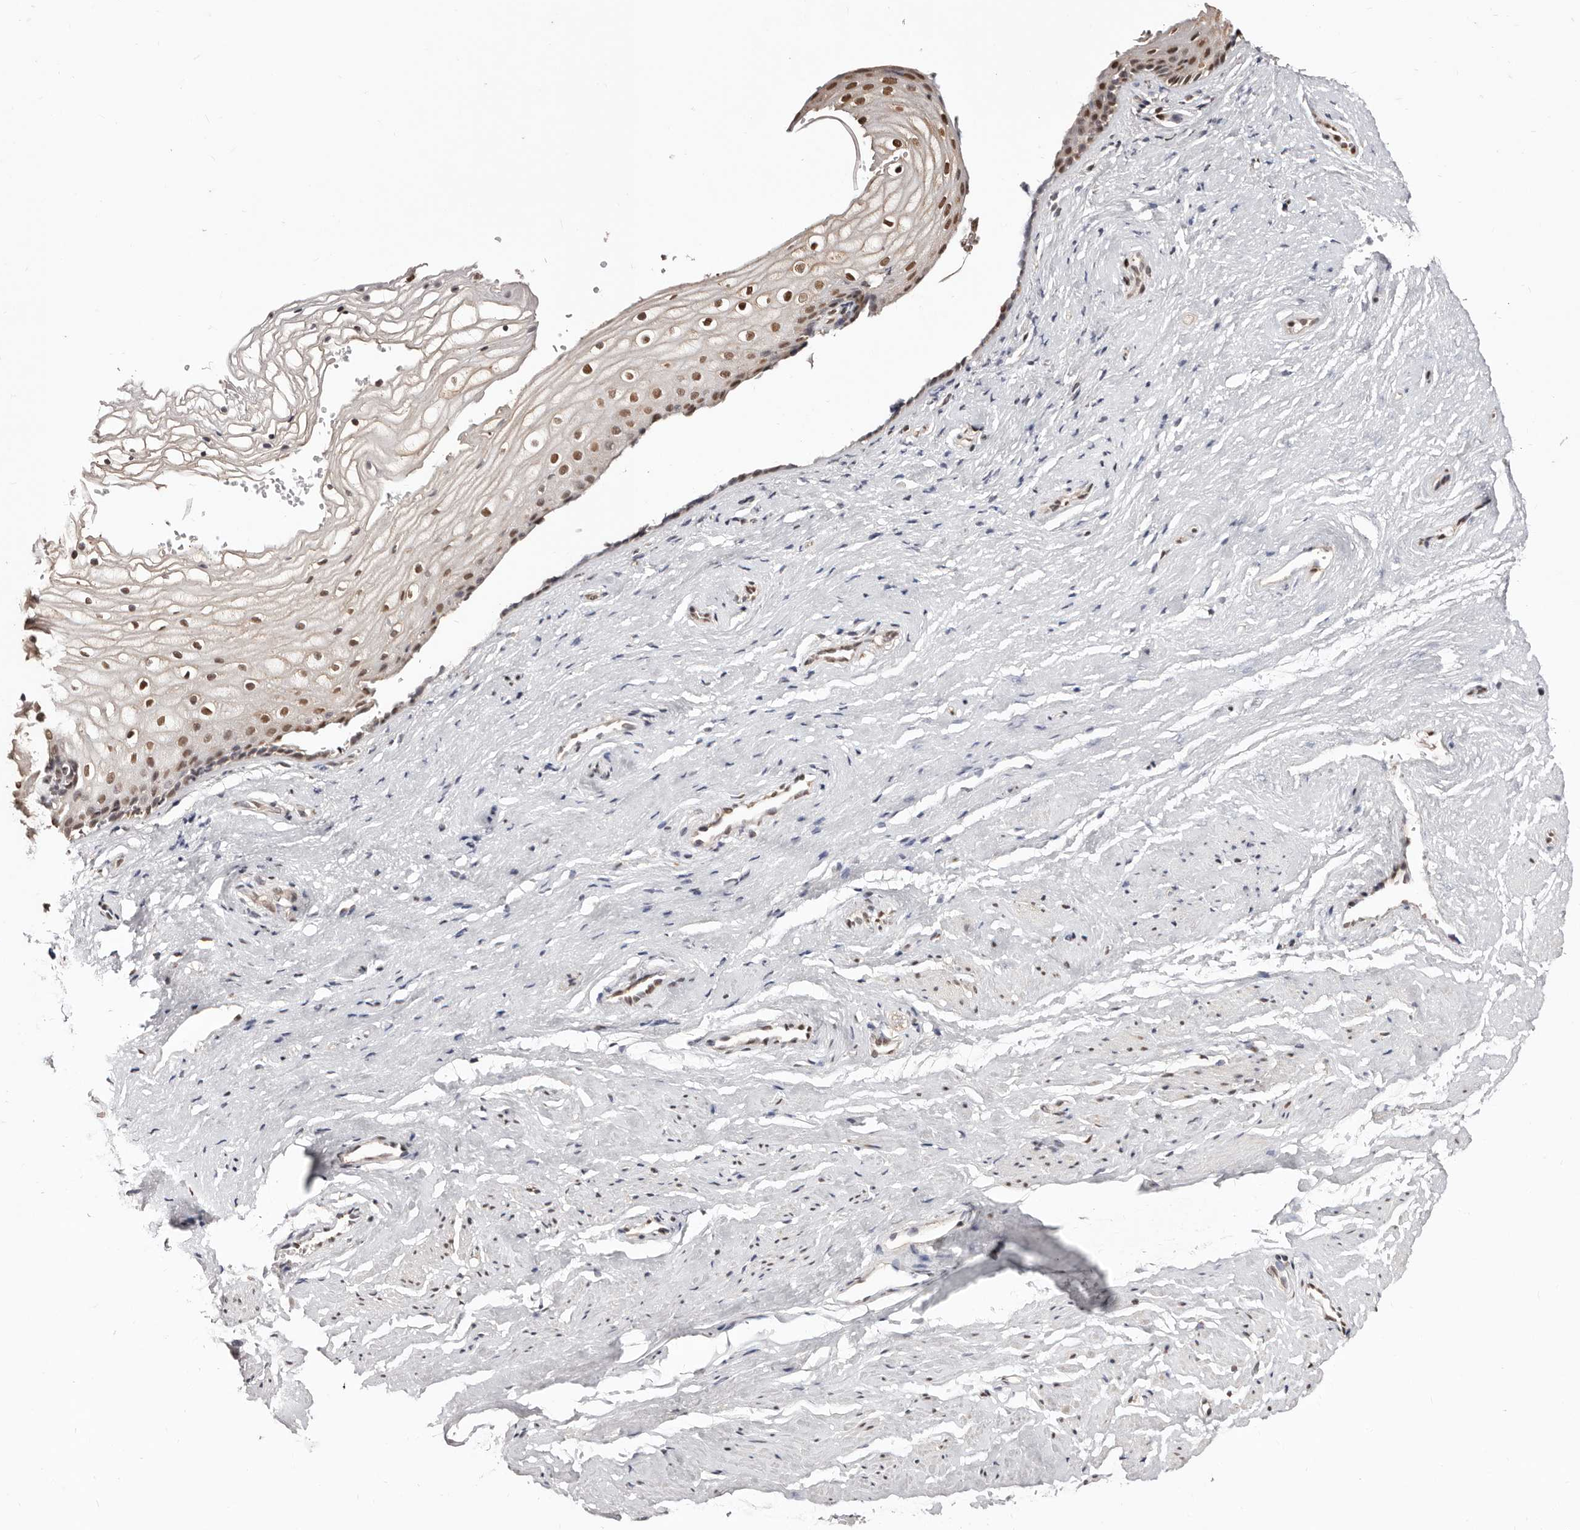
{"staining": {"intensity": "moderate", "quantity": ">75%", "location": "nuclear"}, "tissue": "vagina", "cell_type": "Squamous epithelial cells", "image_type": "normal", "snomed": [{"axis": "morphology", "description": "Normal tissue, NOS"}, {"axis": "topography", "description": "Vagina"}], "caption": "This micrograph reveals unremarkable vagina stained with immunohistochemistry to label a protein in brown. The nuclear of squamous epithelial cells show moderate positivity for the protein. Nuclei are counter-stained blue.", "gene": "BICRAL", "patient": {"sex": "female", "age": 46}}